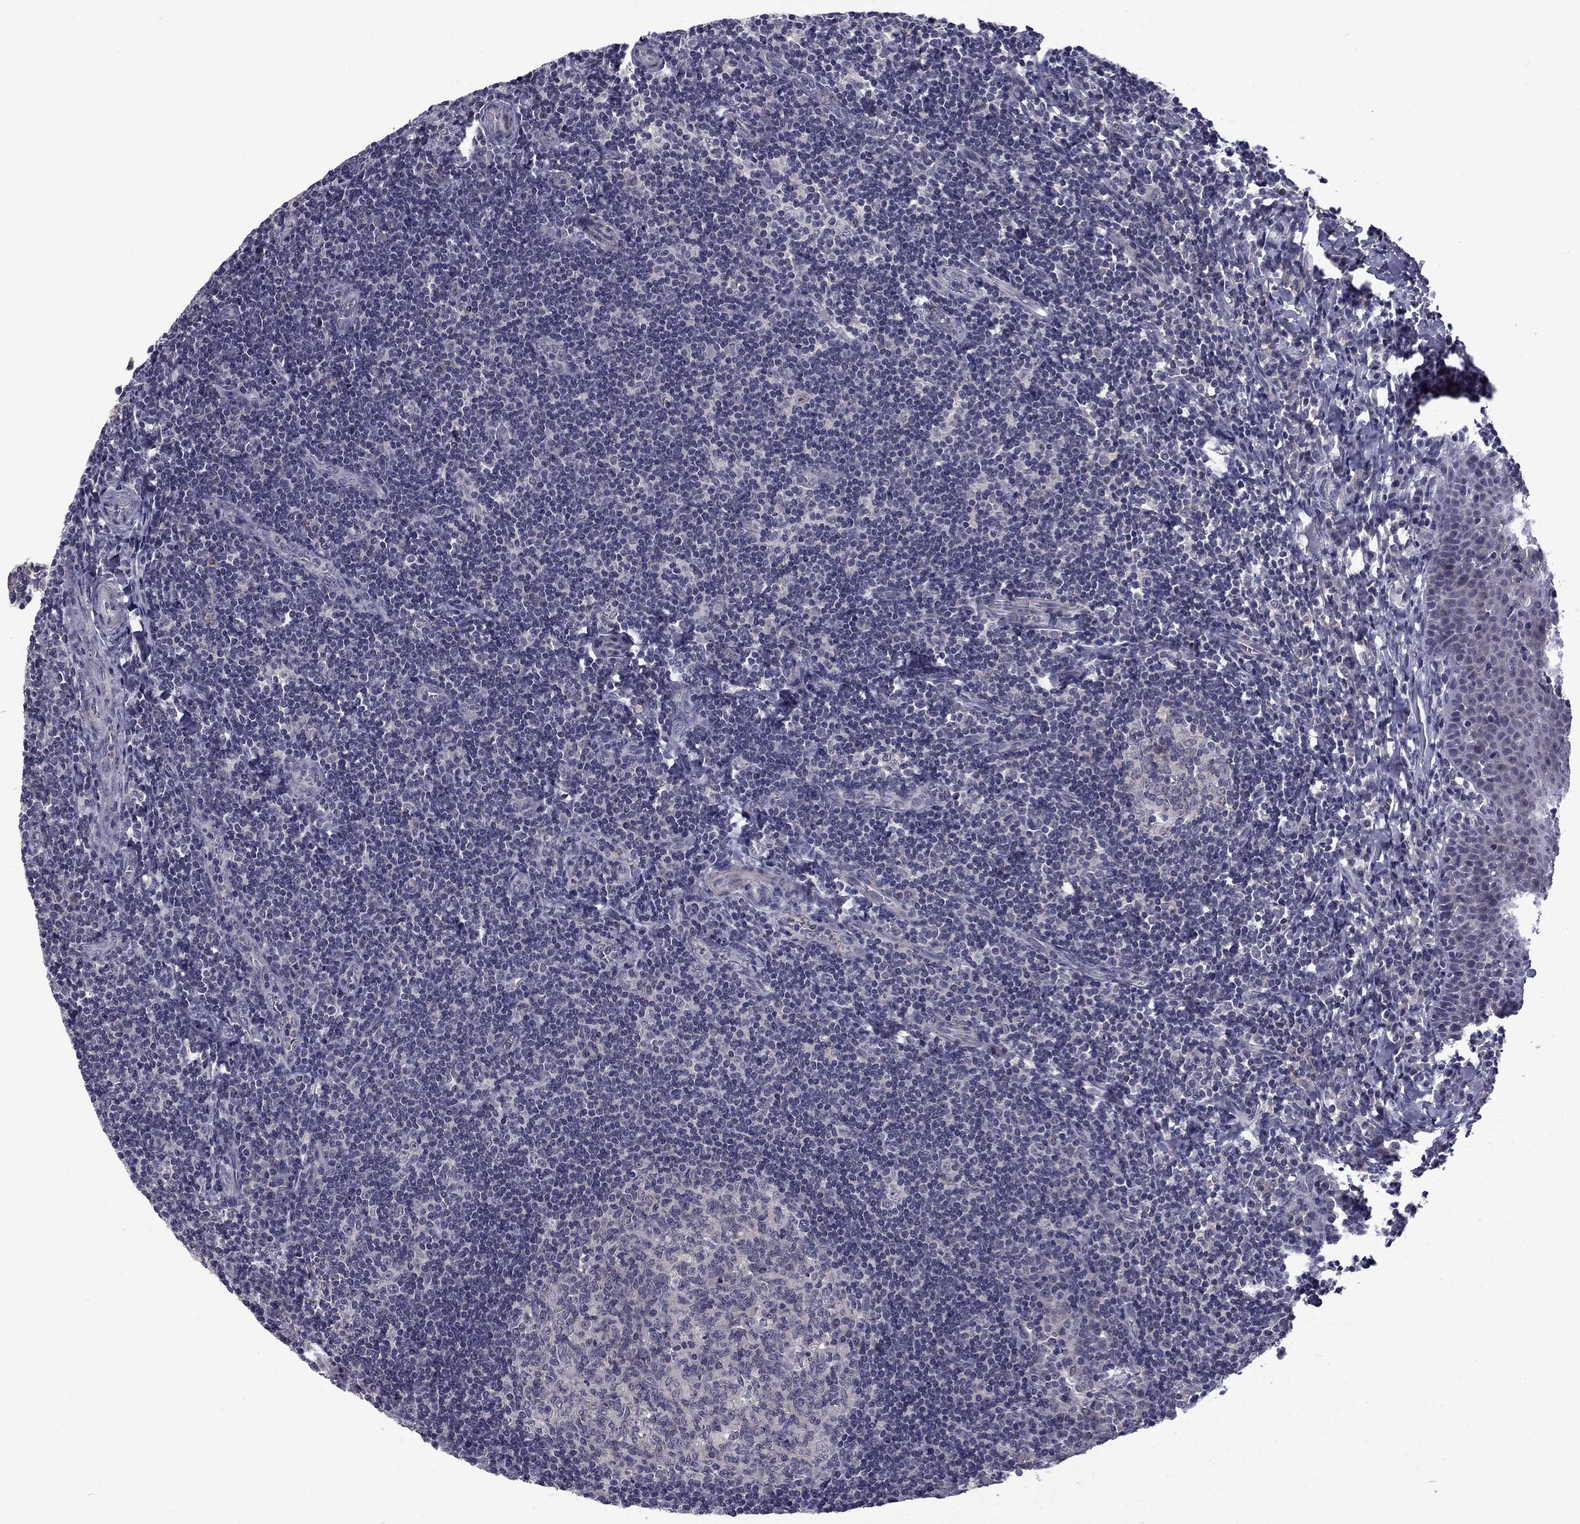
{"staining": {"intensity": "negative", "quantity": "none", "location": "none"}, "tissue": "tonsil", "cell_type": "Germinal center cells", "image_type": "normal", "snomed": [{"axis": "morphology", "description": "Normal tissue, NOS"}, {"axis": "morphology", "description": "Inflammation, NOS"}, {"axis": "topography", "description": "Tonsil"}], "caption": "This image is of normal tonsil stained with IHC to label a protein in brown with the nuclei are counter-stained blue. There is no staining in germinal center cells.", "gene": "SNTA1", "patient": {"sex": "female", "age": 31}}